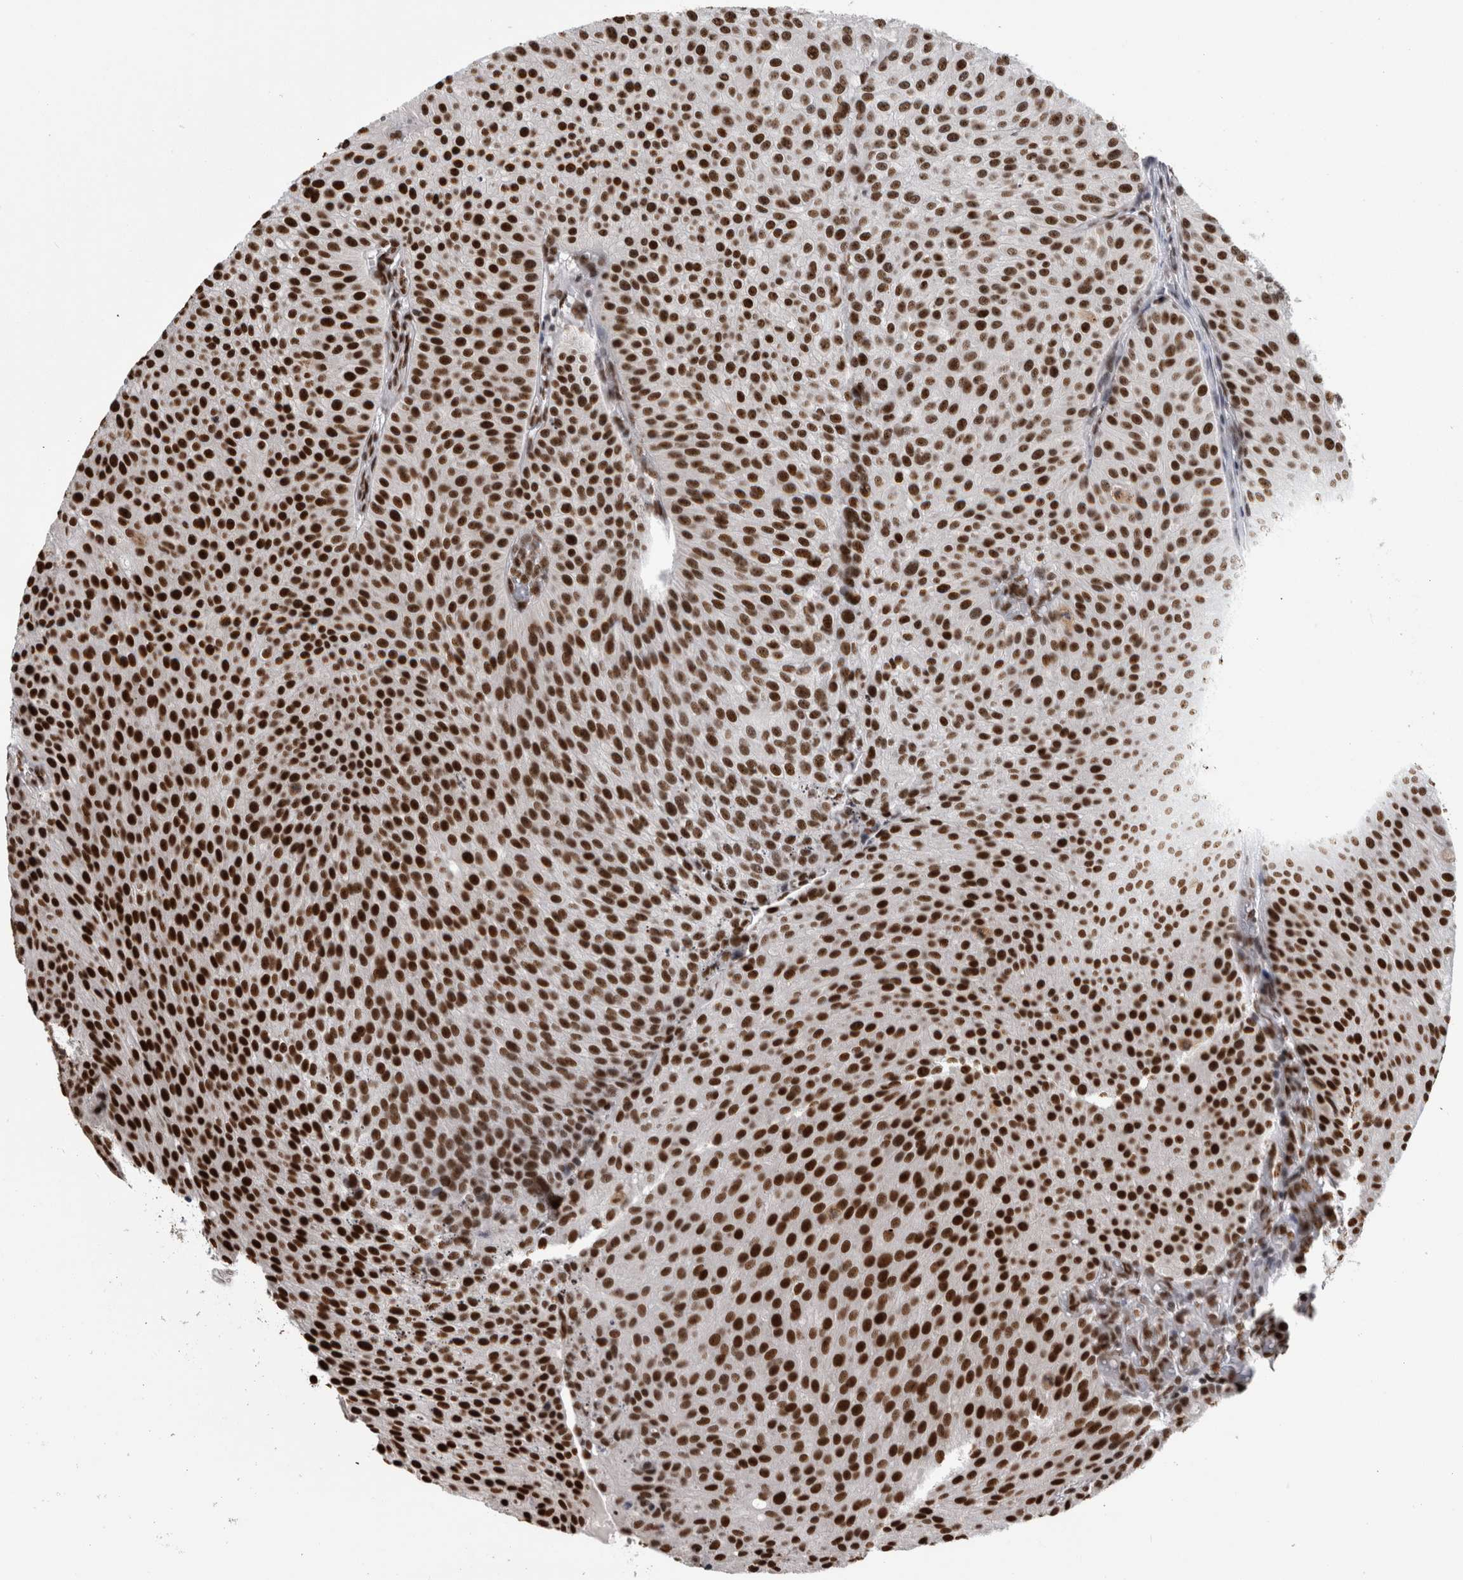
{"staining": {"intensity": "strong", "quantity": ">75%", "location": "nuclear"}, "tissue": "urothelial cancer", "cell_type": "Tumor cells", "image_type": "cancer", "snomed": [{"axis": "morphology", "description": "Urothelial carcinoma, Low grade"}, {"axis": "topography", "description": "Smooth muscle"}, {"axis": "topography", "description": "Urinary bladder"}], "caption": "IHC (DAB (3,3'-diaminobenzidine)) staining of urothelial cancer displays strong nuclear protein expression in approximately >75% of tumor cells.", "gene": "ZSCAN2", "patient": {"sex": "male", "age": 60}}